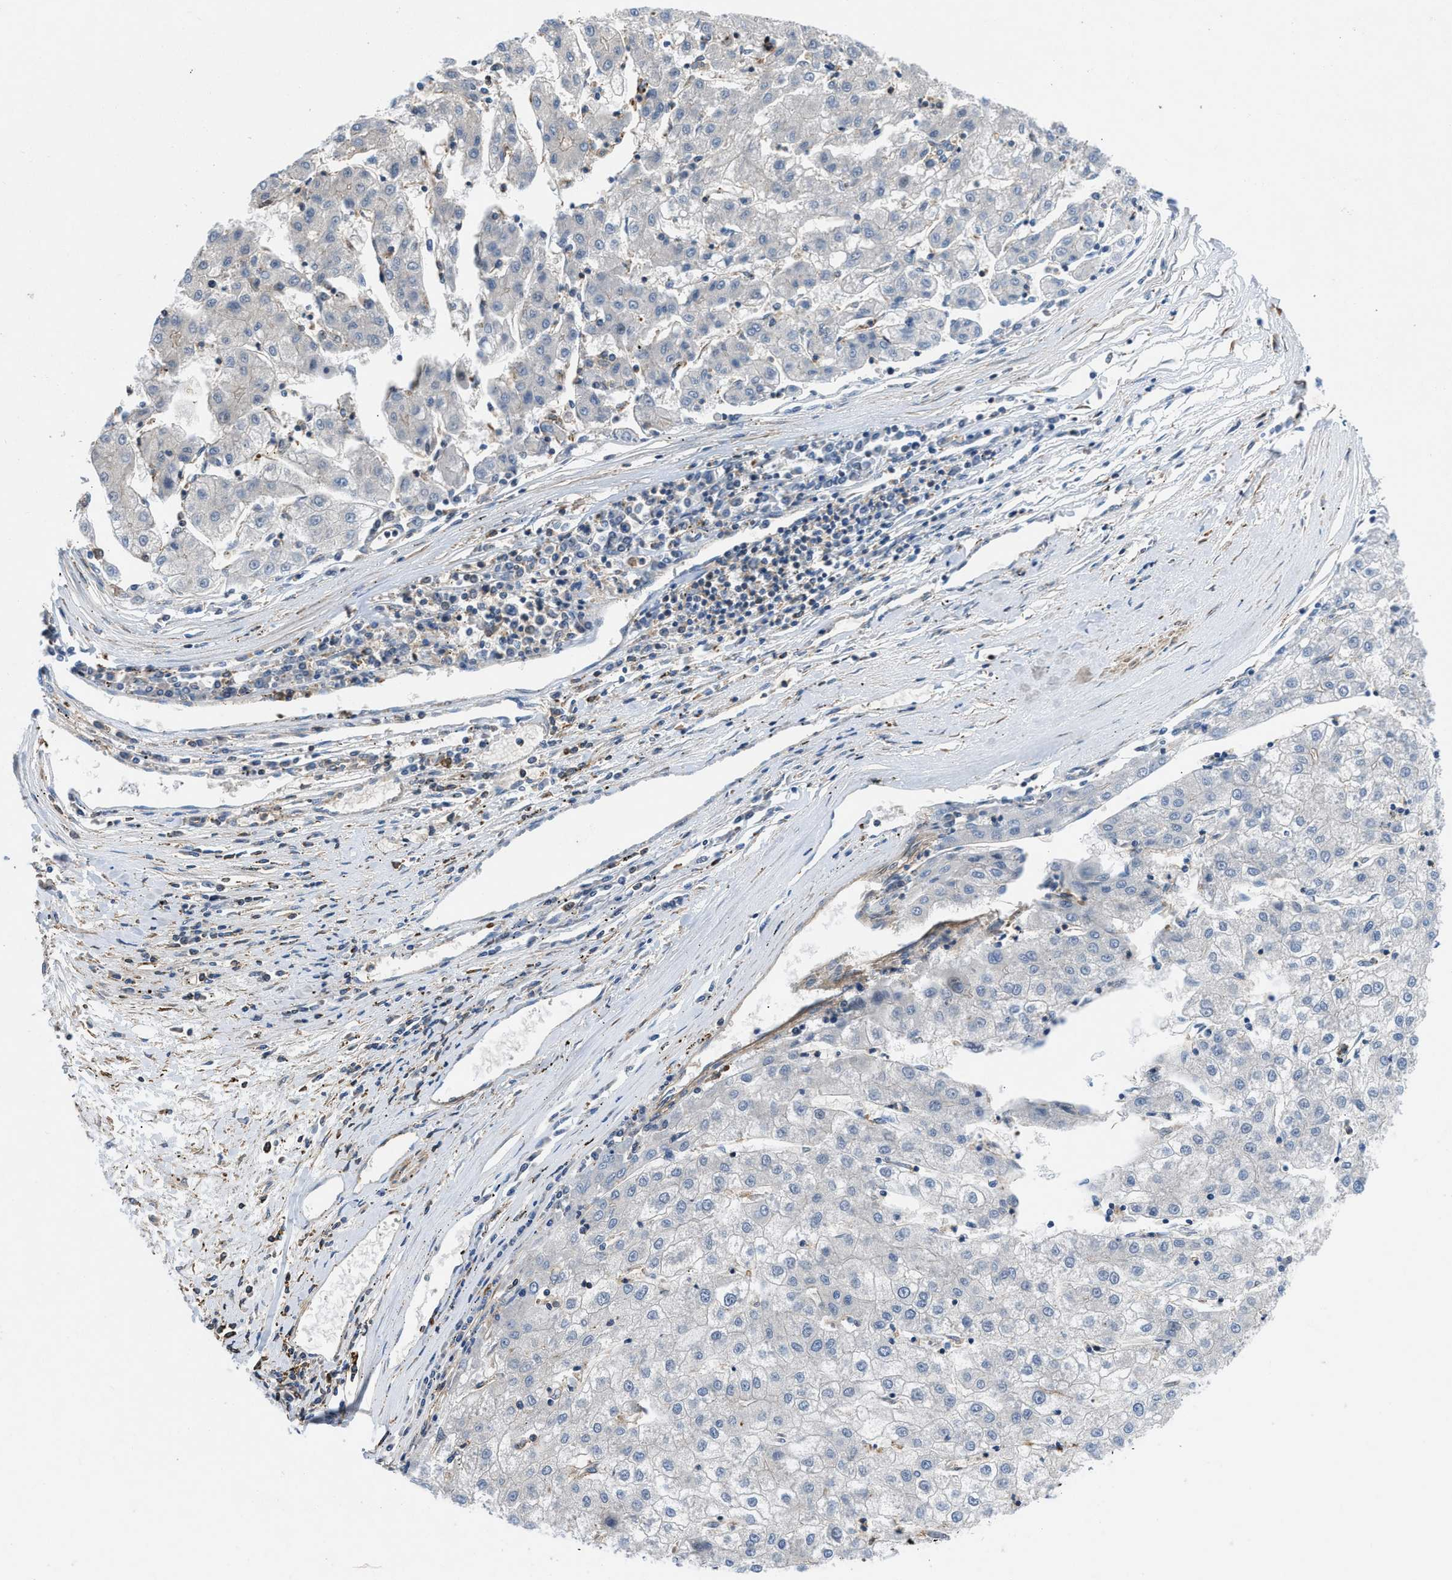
{"staining": {"intensity": "negative", "quantity": "none", "location": "none"}, "tissue": "liver cancer", "cell_type": "Tumor cells", "image_type": "cancer", "snomed": [{"axis": "morphology", "description": "Carcinoma, Hepatocellular, NOS"}, {"axis": "topography", "description": "Liver"}], "caption": "Tumor cells are negative for brown protein staining in liver hepatocellular carcinoma.", "gene": "ATP6V0D1", "patient": {"sex": "male", "age": 72}}